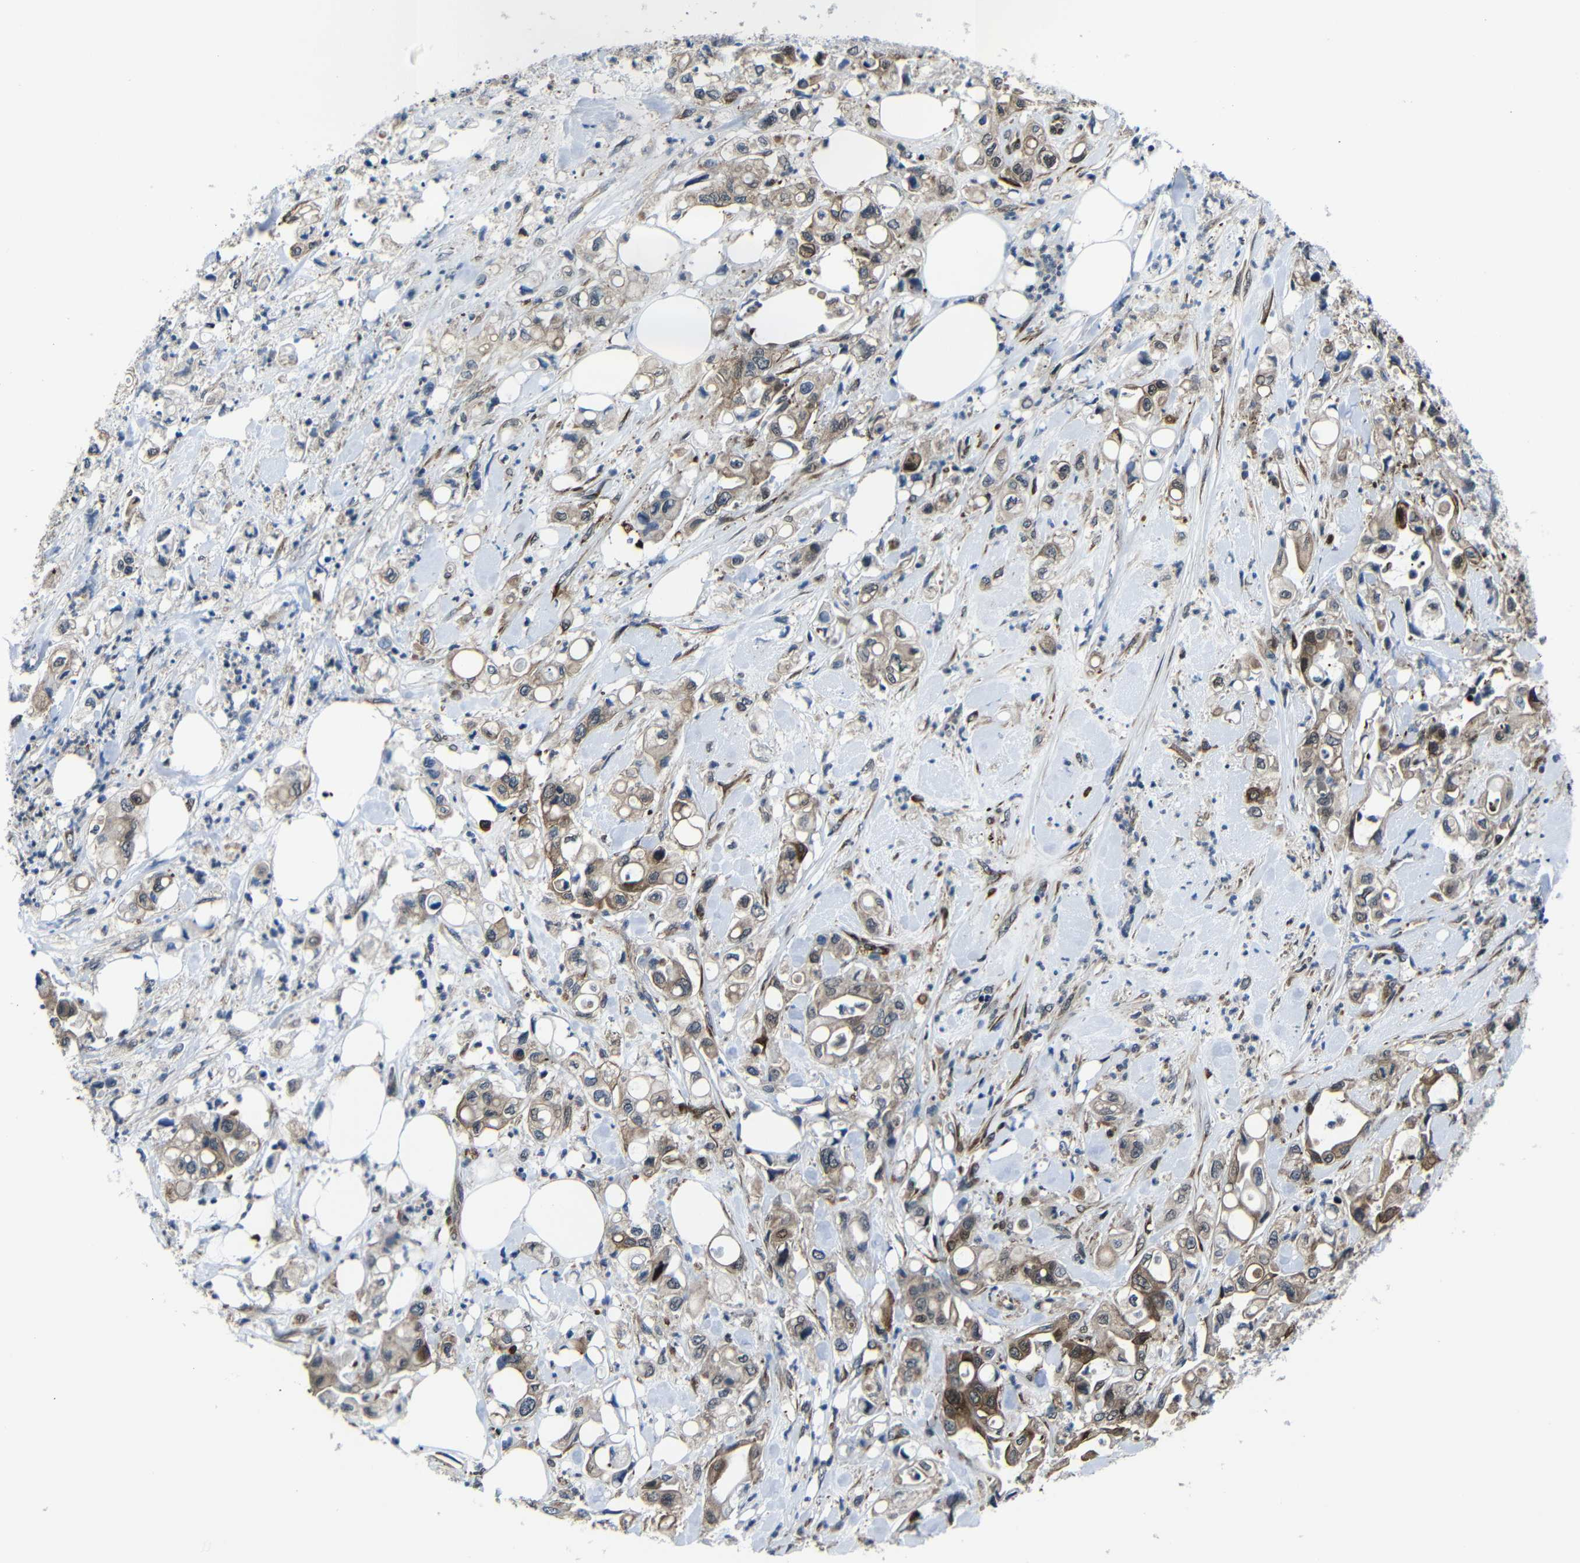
{"staining": {"intensity": "moderate", "quantity": ">75%", "location": "cytoplasmic/membranous"}, "tissue": "pancreatic cancer", "cell_type": "Tumor cells", "image_type": "cancer", "snomed": [{"axis": "morphology", "description": "Adenocarcinoma, NOS"}, {"axis": "topography", "description": "Pancreas"}], "caption": "Immunohistochemistry (DAB) staining of pancreatic cancer reveals moderate cytoplasmic/membranous protein staining in approximately >75% of tumor cells. (DAB IHC with brightfield microscopy, high magnification).", "gene": "KIAA0513", "patient": {"sex": "male", "age": 70}}